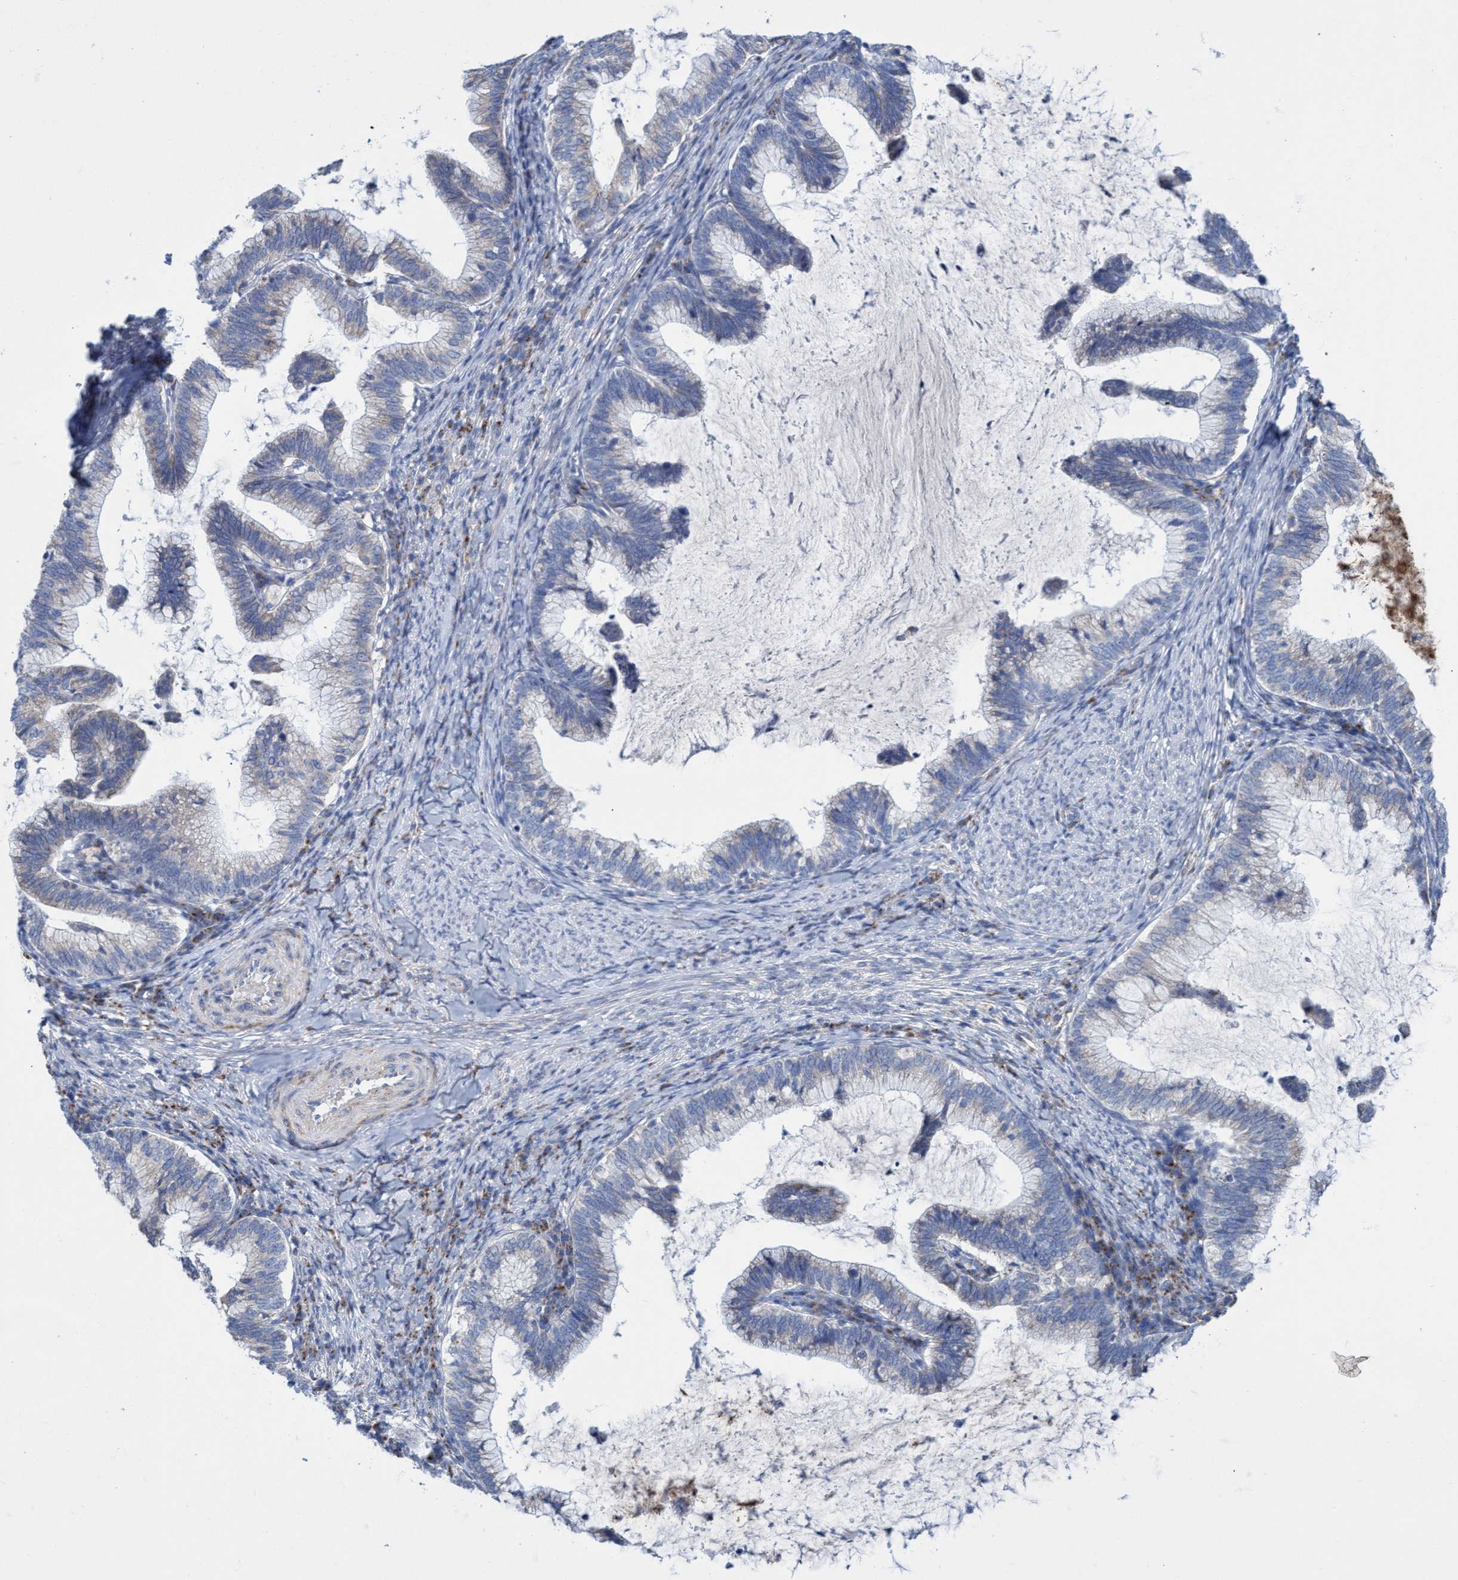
{"staining": {"intensity": "negative", "quantity": "none", "location": "none"}, "tissue": "cervical cancer", "cell_type": "Tumor cells", "image_type": "cancer", "snomed": [{"axis": "morphology", "description": "Adenocarcinoma, NOS"}, {"axis": "topography", "description": "Cervix"}], "caption": "Tumor cells are negative for brown protein staining in adenocarcinoma (cervical).", "gene": "ZNF750", "patient": {"sex": "female", "age": 36}}